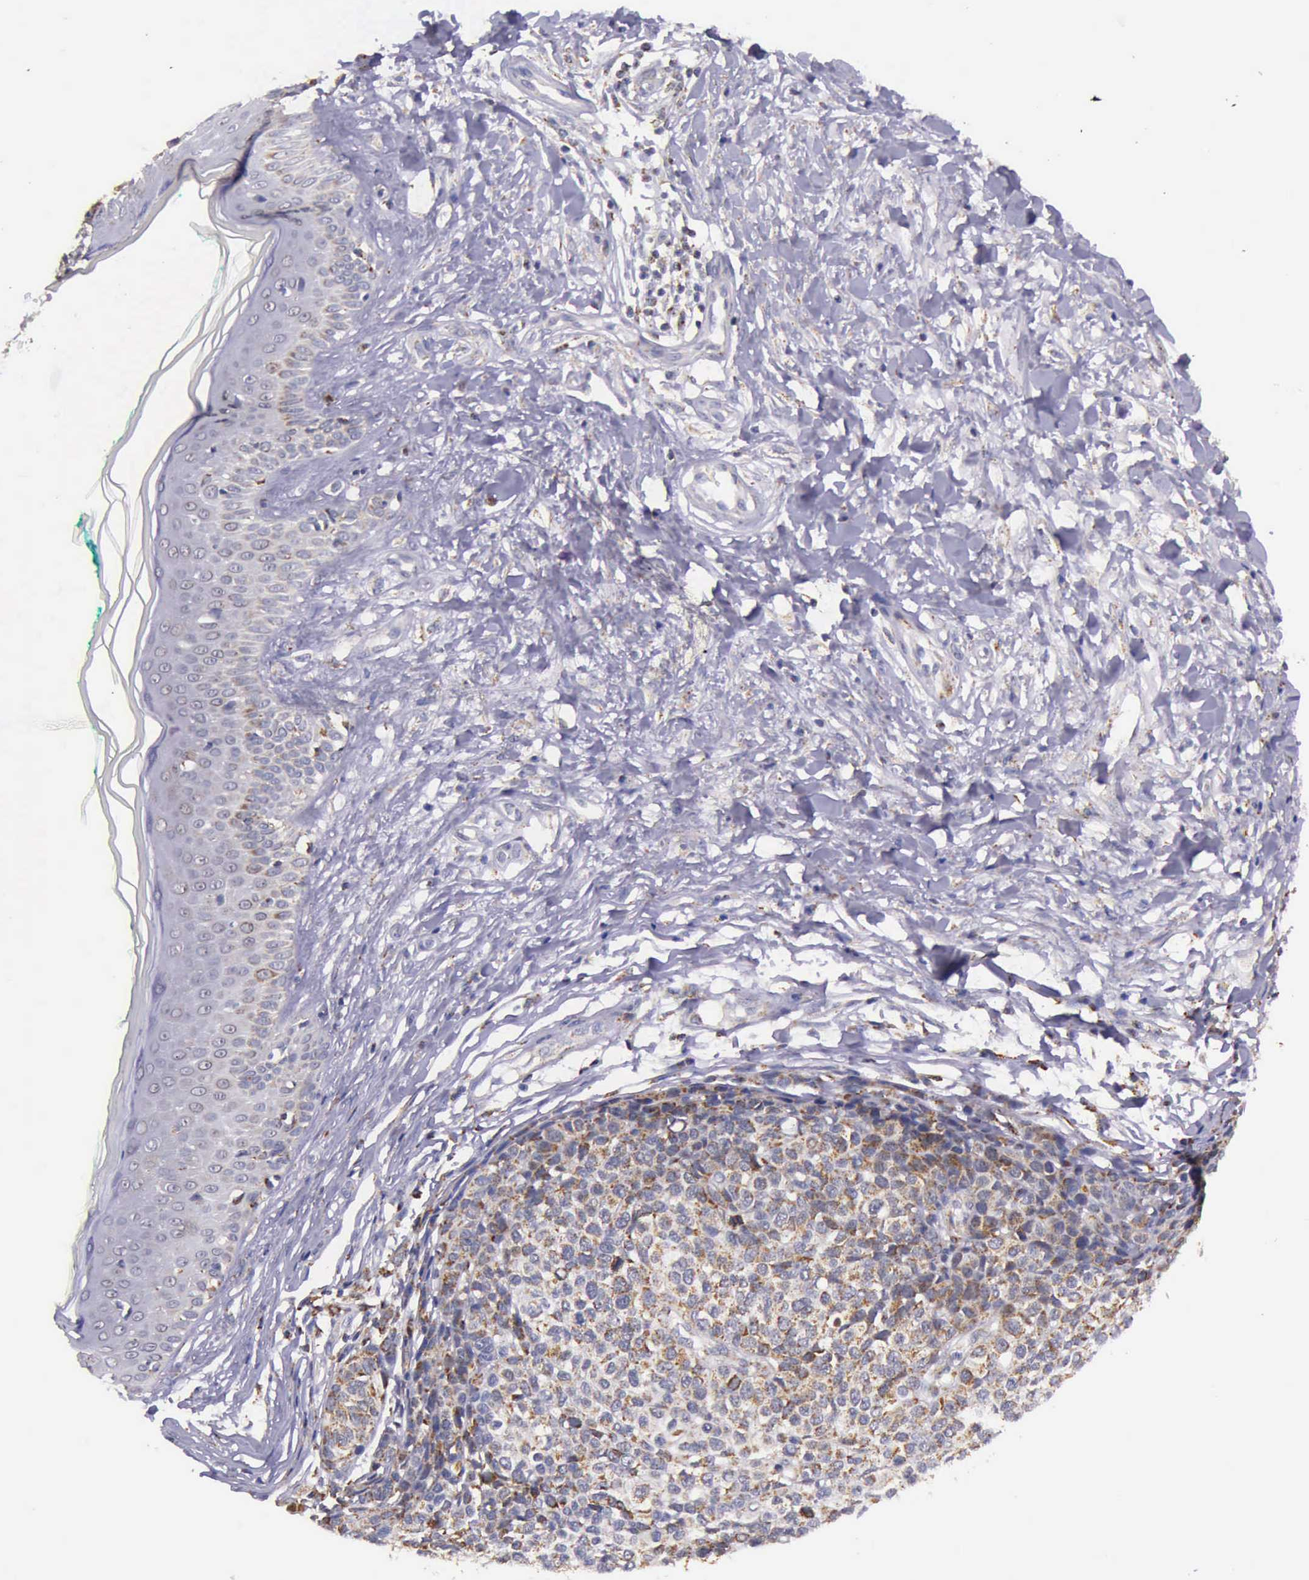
{"staining": {"intensity": "moderate", "quantity": ">75%", "location": "cytoplasmic/membranous"}, "tissue": "melanoma", "cell_type": "Tumor cells", "image_type": "cancer", "snomed": [{"axis": "morphology", "description": "Malignant melanoma, NOS"}, {"axis": "topography", "description": "Skin"}], "caption": "Melanoma tissue reveals moderate cytoplasmic/membranous staining in about >75% of tumor cells, visualized by immunohistochemistry.", "gene": "TXN2", "patient": {"sex": "female", "age": 85}}